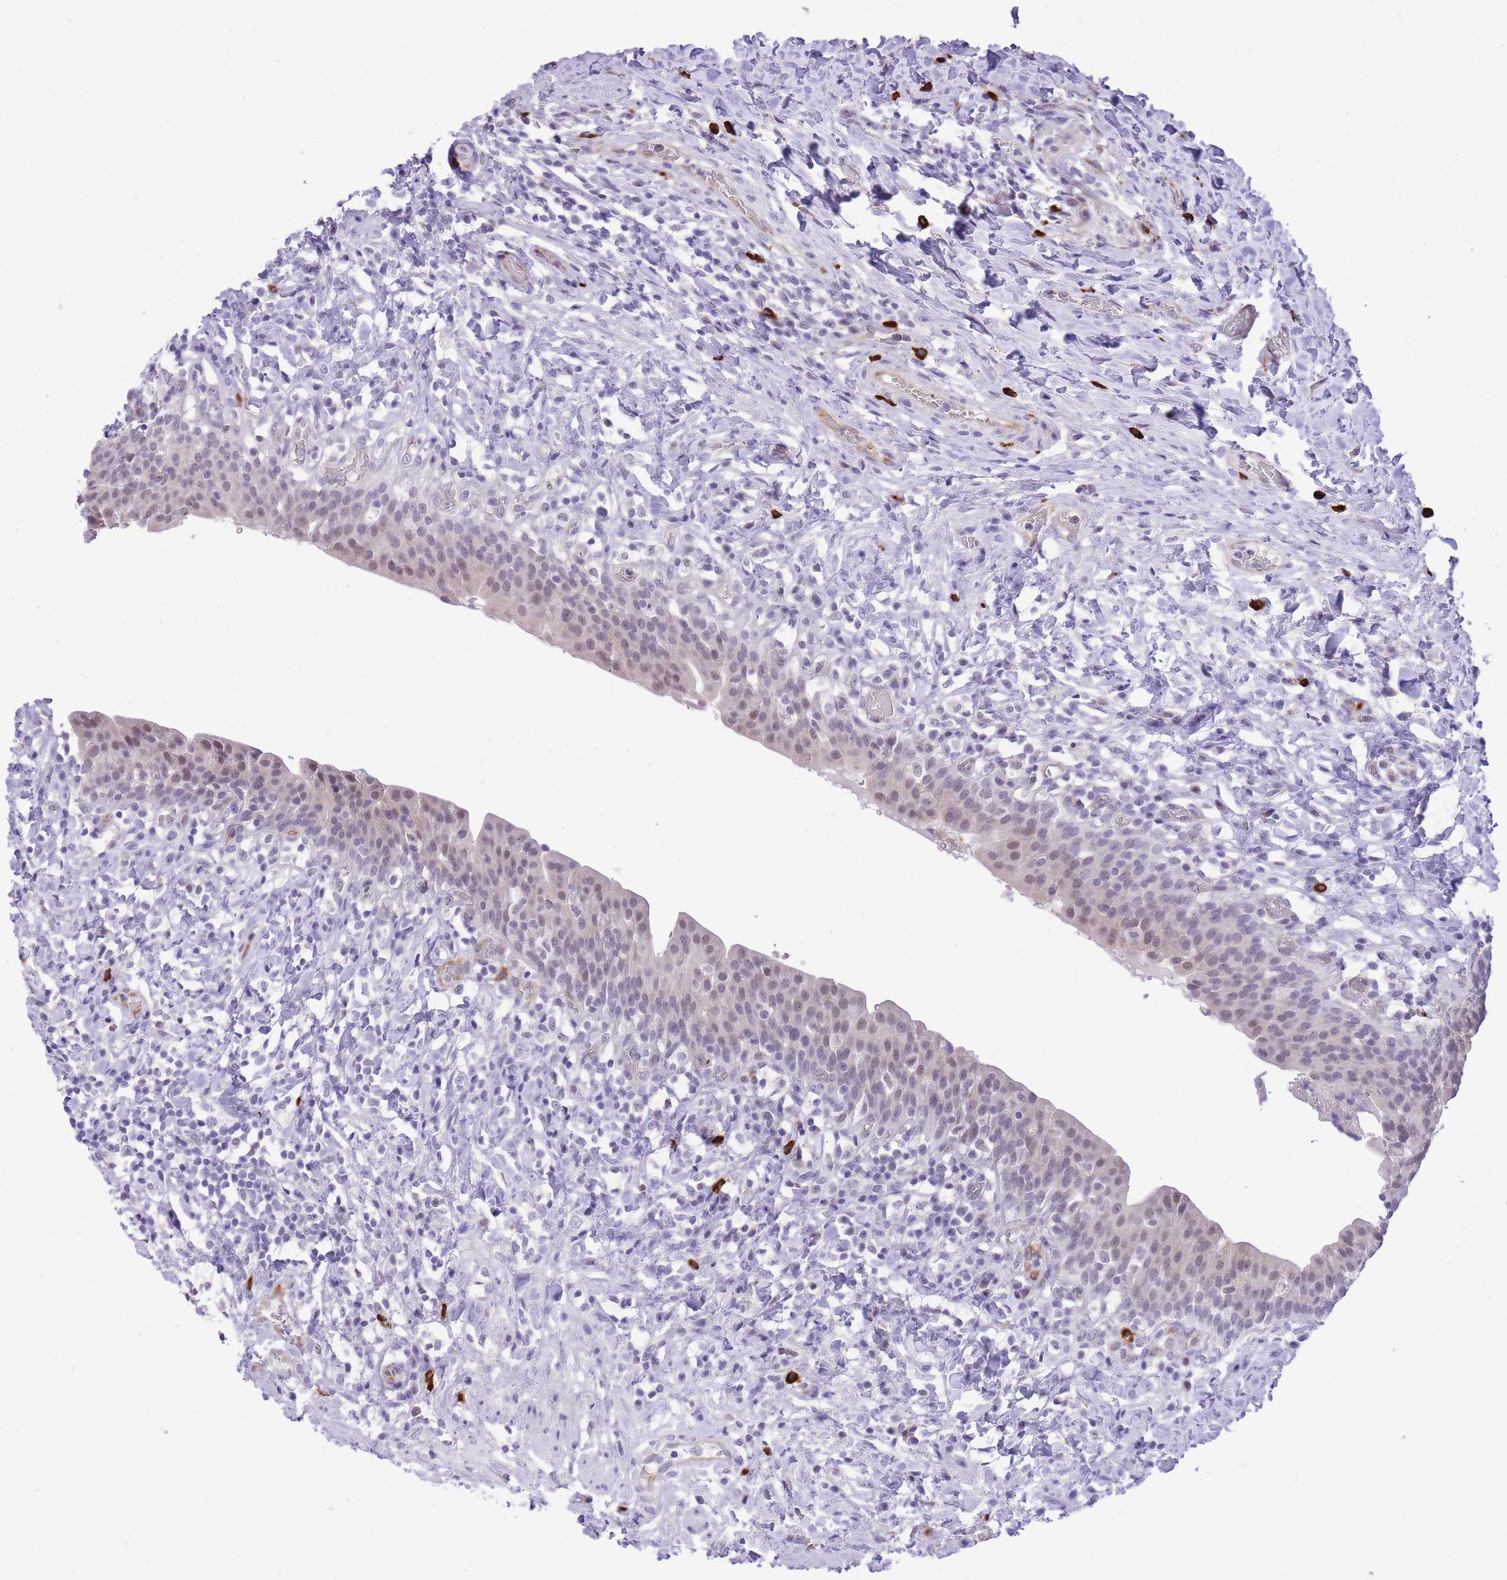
{"staining": {"intensity": "weak", "quantity": "25%-75%", "location": "nuclear"}, "tissue": "urinary bladder", "cell_type": "Urothelial cells", "image_type": "normal", "snomed": [{"axis": "morphology", "description": "Normal tissue, NOS"}, {"axis": "morphology", "description": "Inflammation, NOS"}, {"axis": "topography", "description": "Urinary bladder"}], "caption": "High-power microscopy captured an immunohistochemistry histopathology image of normal urinary bladder, revealing weak nuclear expression in approximately 25%-75% of urothelial cells. (brown staining indicates protein expression, while blue staining denotes nuclei).", "gene": "MEIOSIN", "patient": {"sex": "male", "age": 64}}